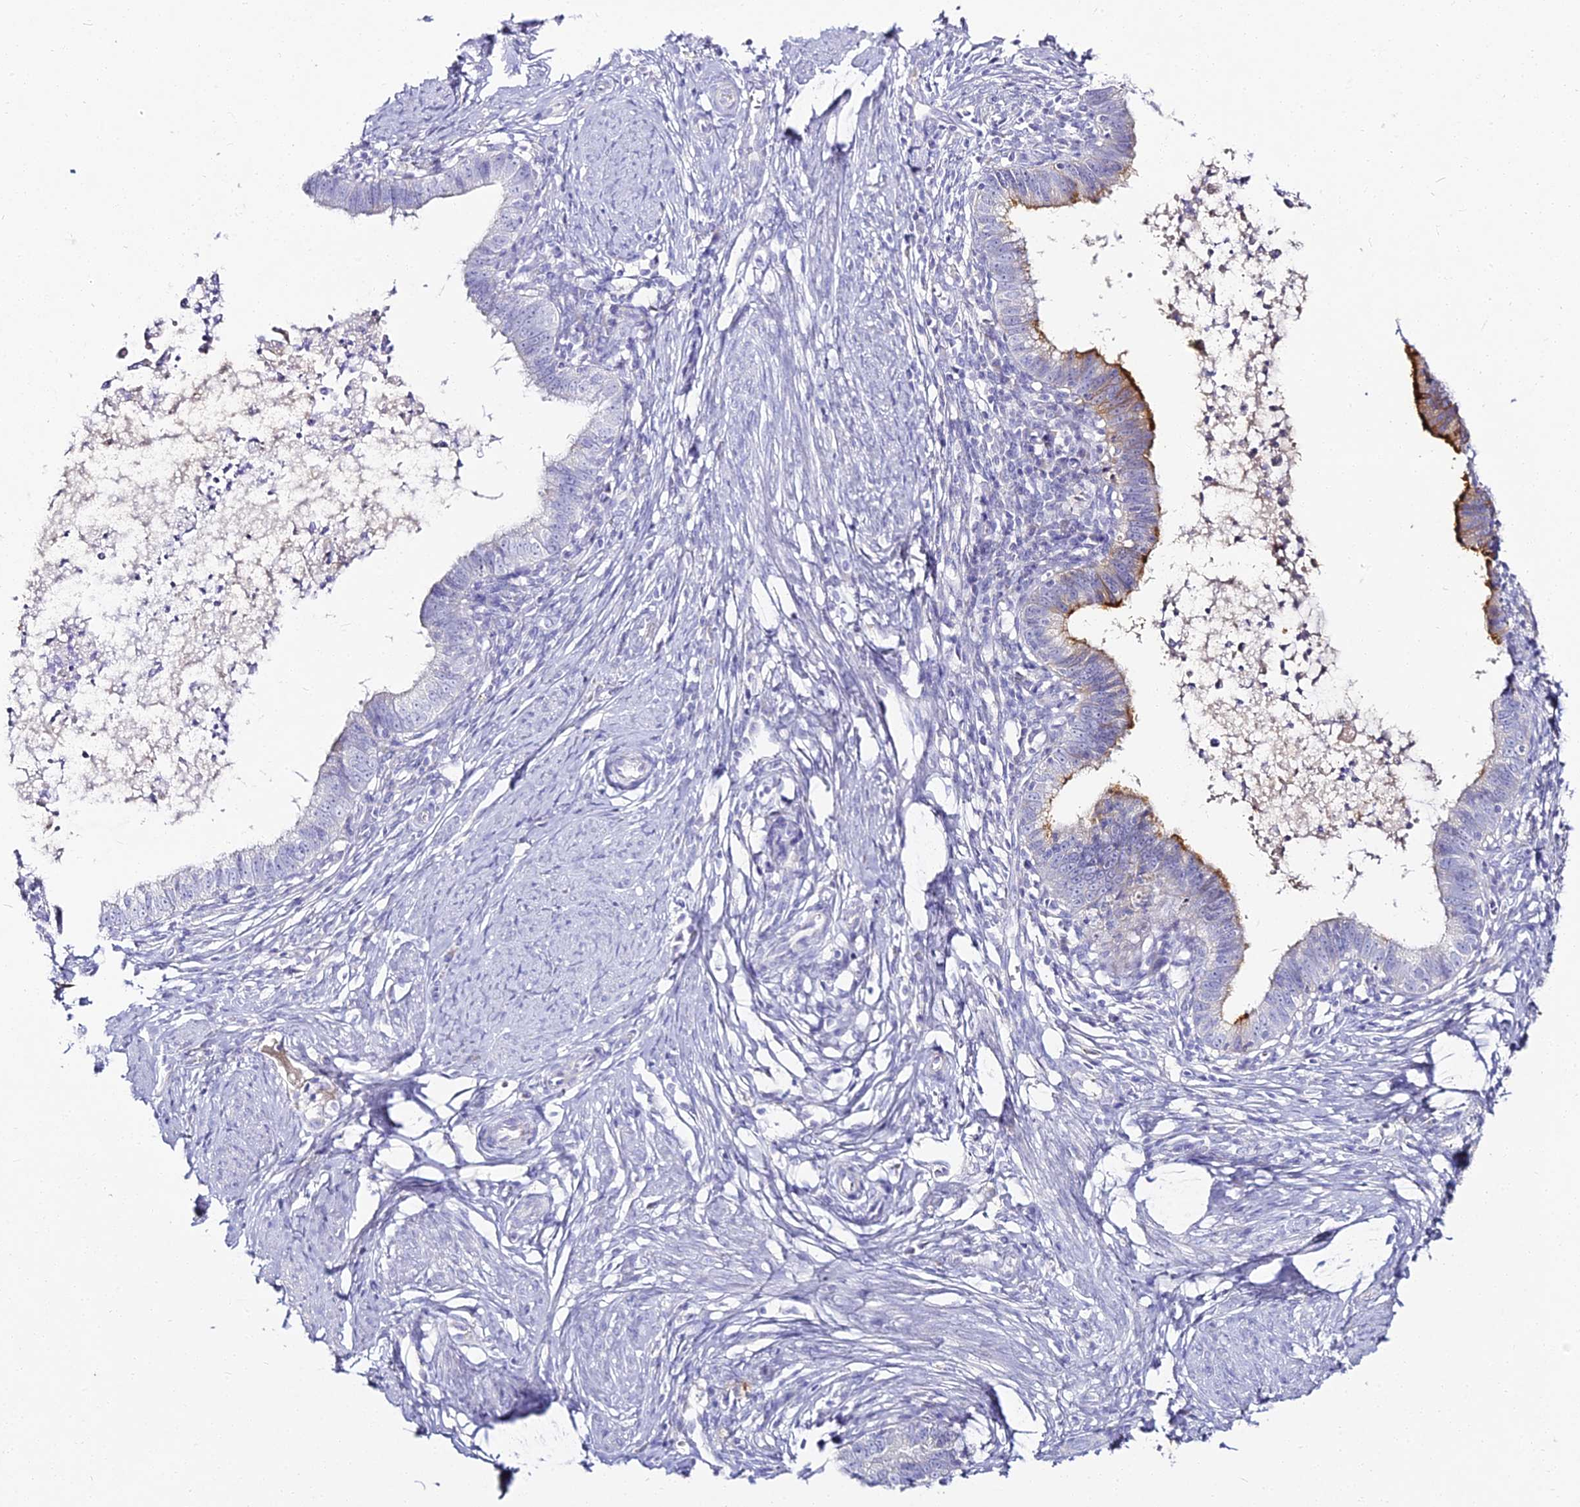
{"staining": {"intensity": "strong", "quantity": "<25%", "location": "cytoplasmic/membranous"}, "tissue": "cervical cancer", "cell_type": "Tumor cells", "image_type": "cancer", "snomed": [{"axis": "morphology", "description": "Adenocarcinoma, NOS"}, {"axis": "topography", "description": "Cervix"}], "caption": "The image exhibits staining of cervical adenocarcinoma, revealing strong cytoplasmic/membranous protein positivity (brown color) within tumor cells.", "gene": "ALPG", "patient": {"sex": "female", "age": 36}}